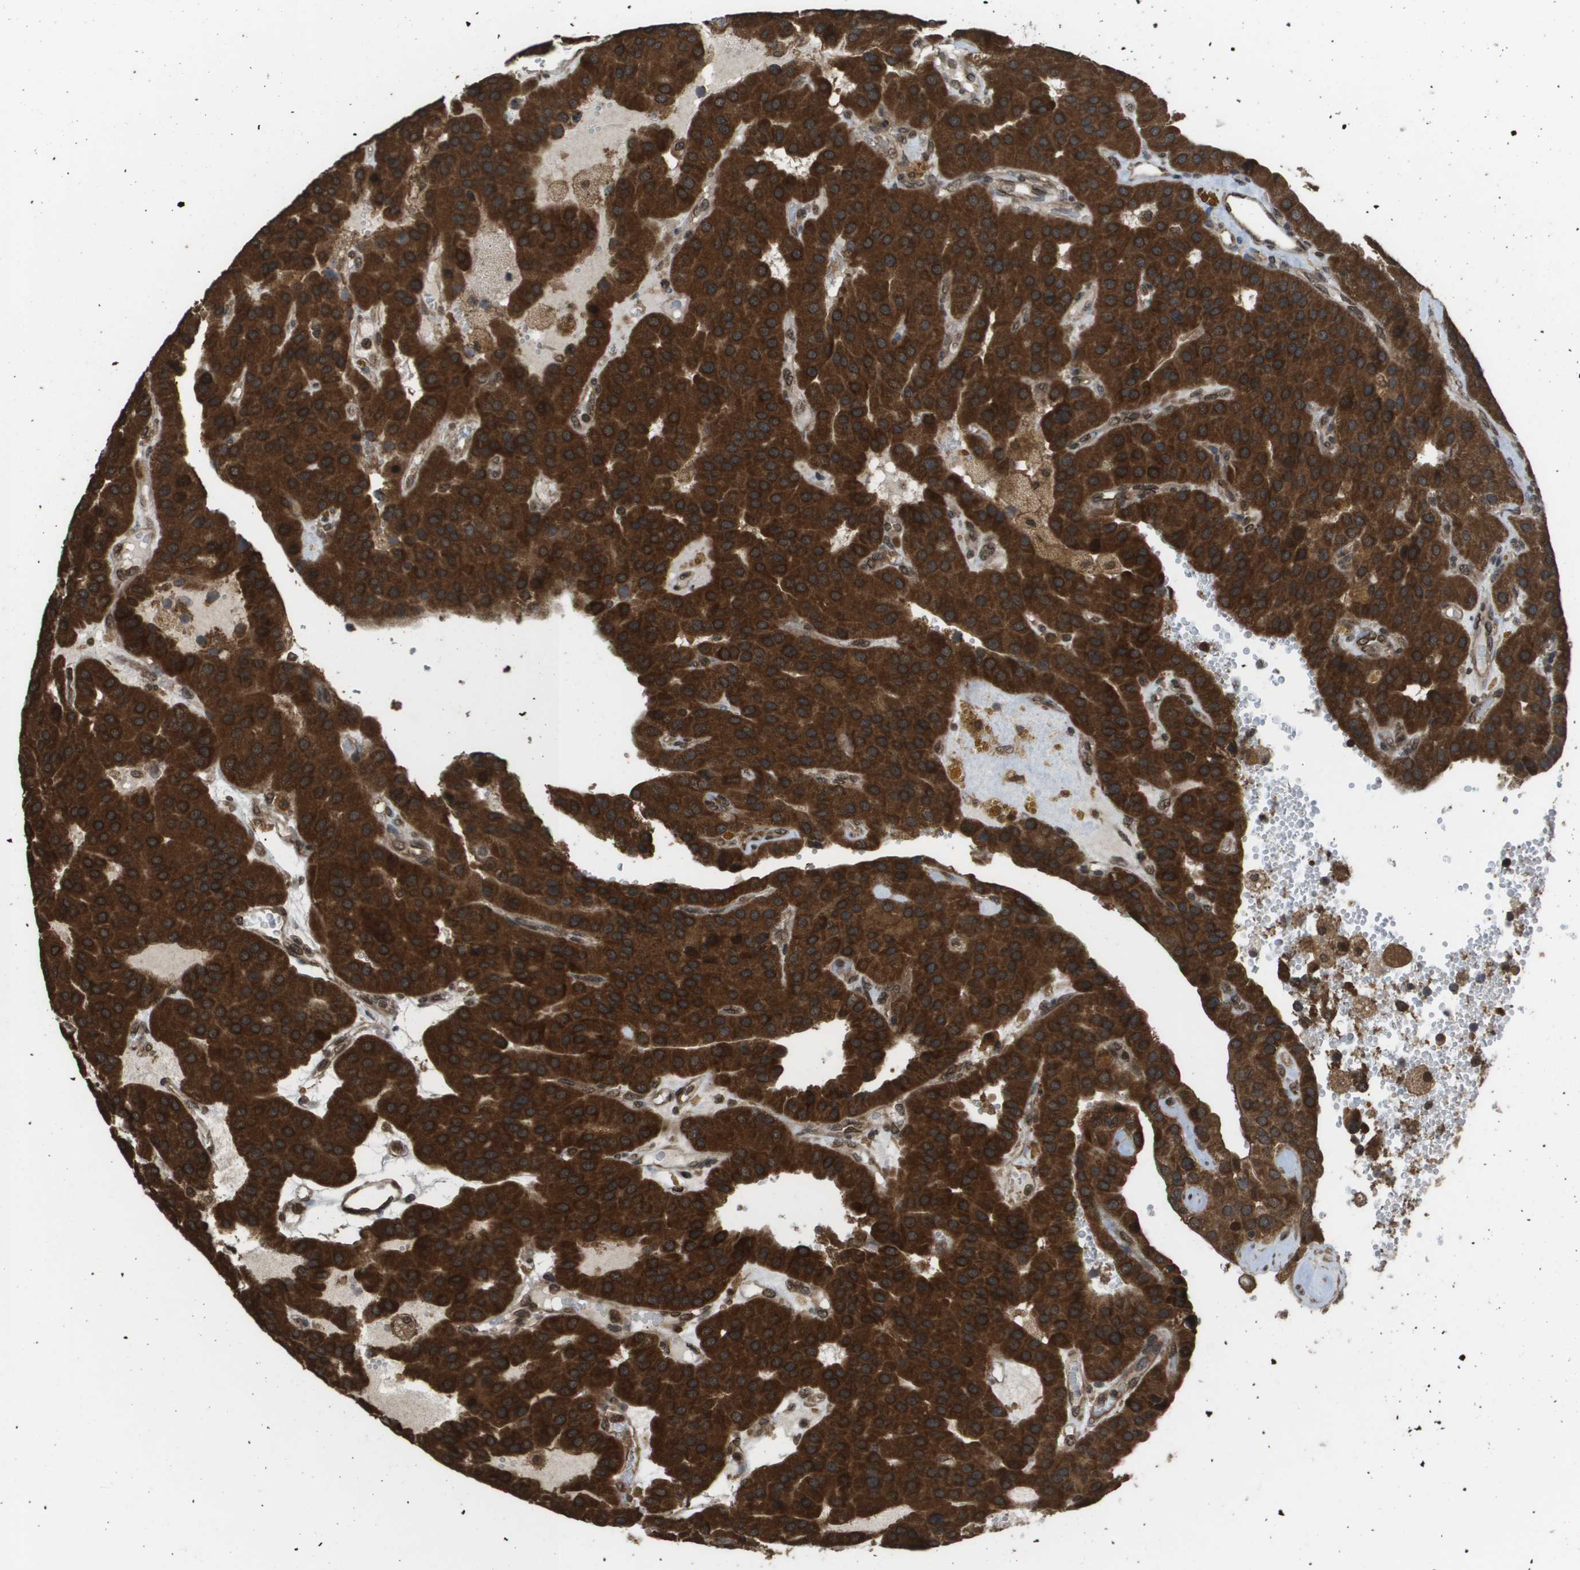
{"staining": {"intensity": "strong", "quantity": ">75%", "location": "cytoplasmic/membranous"}, "tissue": "parathyroid gland", "cell_type": "Glandular cells", "image_type": "normal", "snomed": [{"axis": "morphology", "description": "Normal tissue, NOS"}, {"axis": "morphology", "description": "Adenoma, NOS"}, {"axis": "topography", "description": "Parathyroid gland"}], "caption": "A high-resolution photomicrograph shows immunohistochemistry staining of benign parathyroid gland, which displays strong cytoplasmic/membranous expression in approximately >75% of glandular cells.", "gene": "AXIN2", "patient": {"sex": "female", "age": 86}}